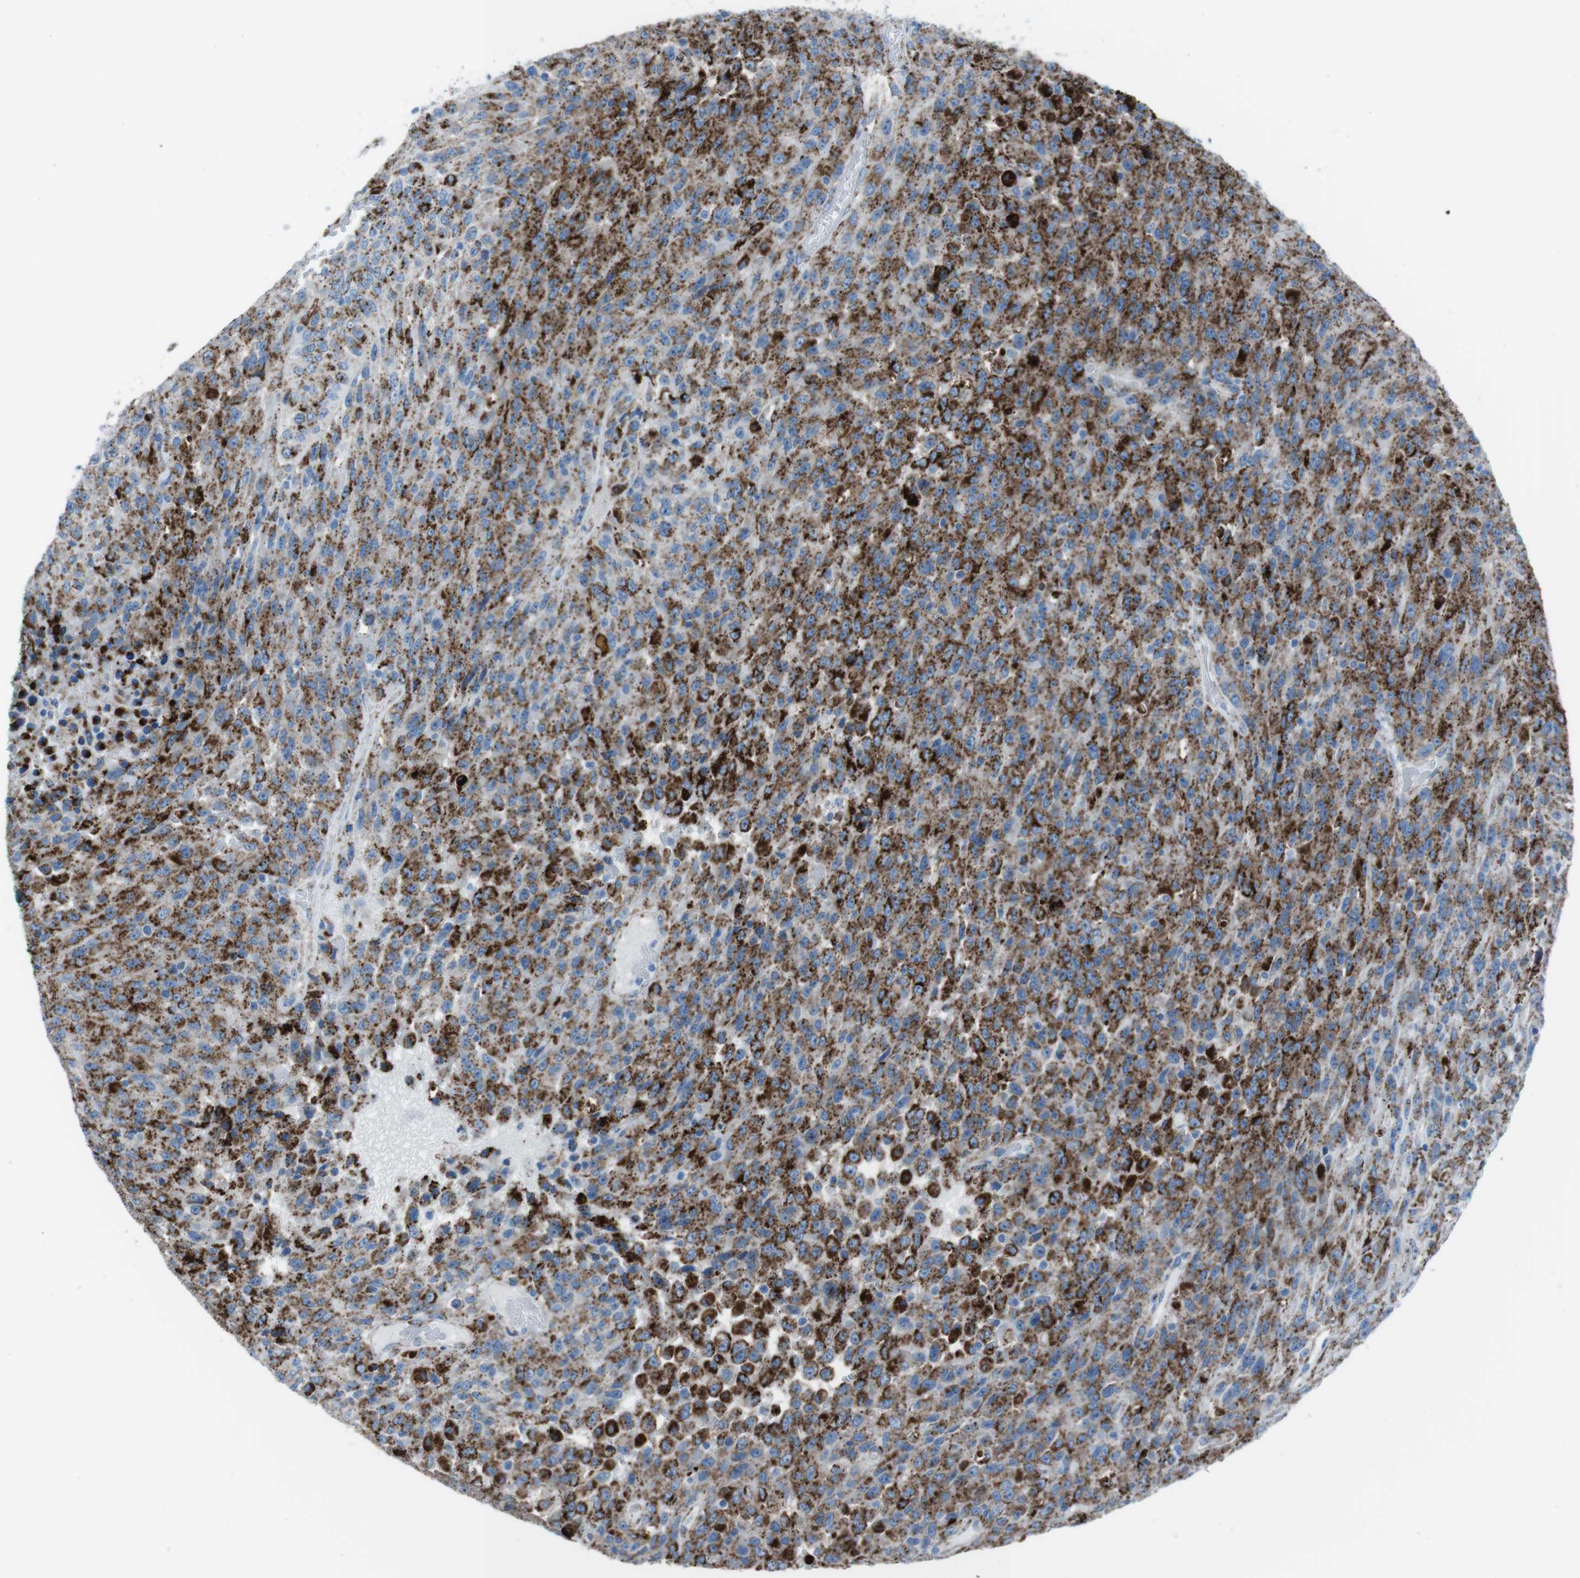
{"staining": {"intensity": "strong", "quantity": ">75%", "location": "cytoplasmic/membranous"}, "tissue": "urothelial cancer", "cell_type": "Tumor cells", "image_type": "cancer", "snomed": [{"axis": "morphology", "description": "Urothelial carcinoma, High grade"}, {"axis": "topography", "description": "Urinary bladder"}], "caption": "The micrograph demonstrates staining of urothelial cancer, revealing strong cytoplasmic/membranous protein expression (brown color) within tumor cells.", "gene": "SCARB2", "patient": {"sex": "male", "age": 66}}